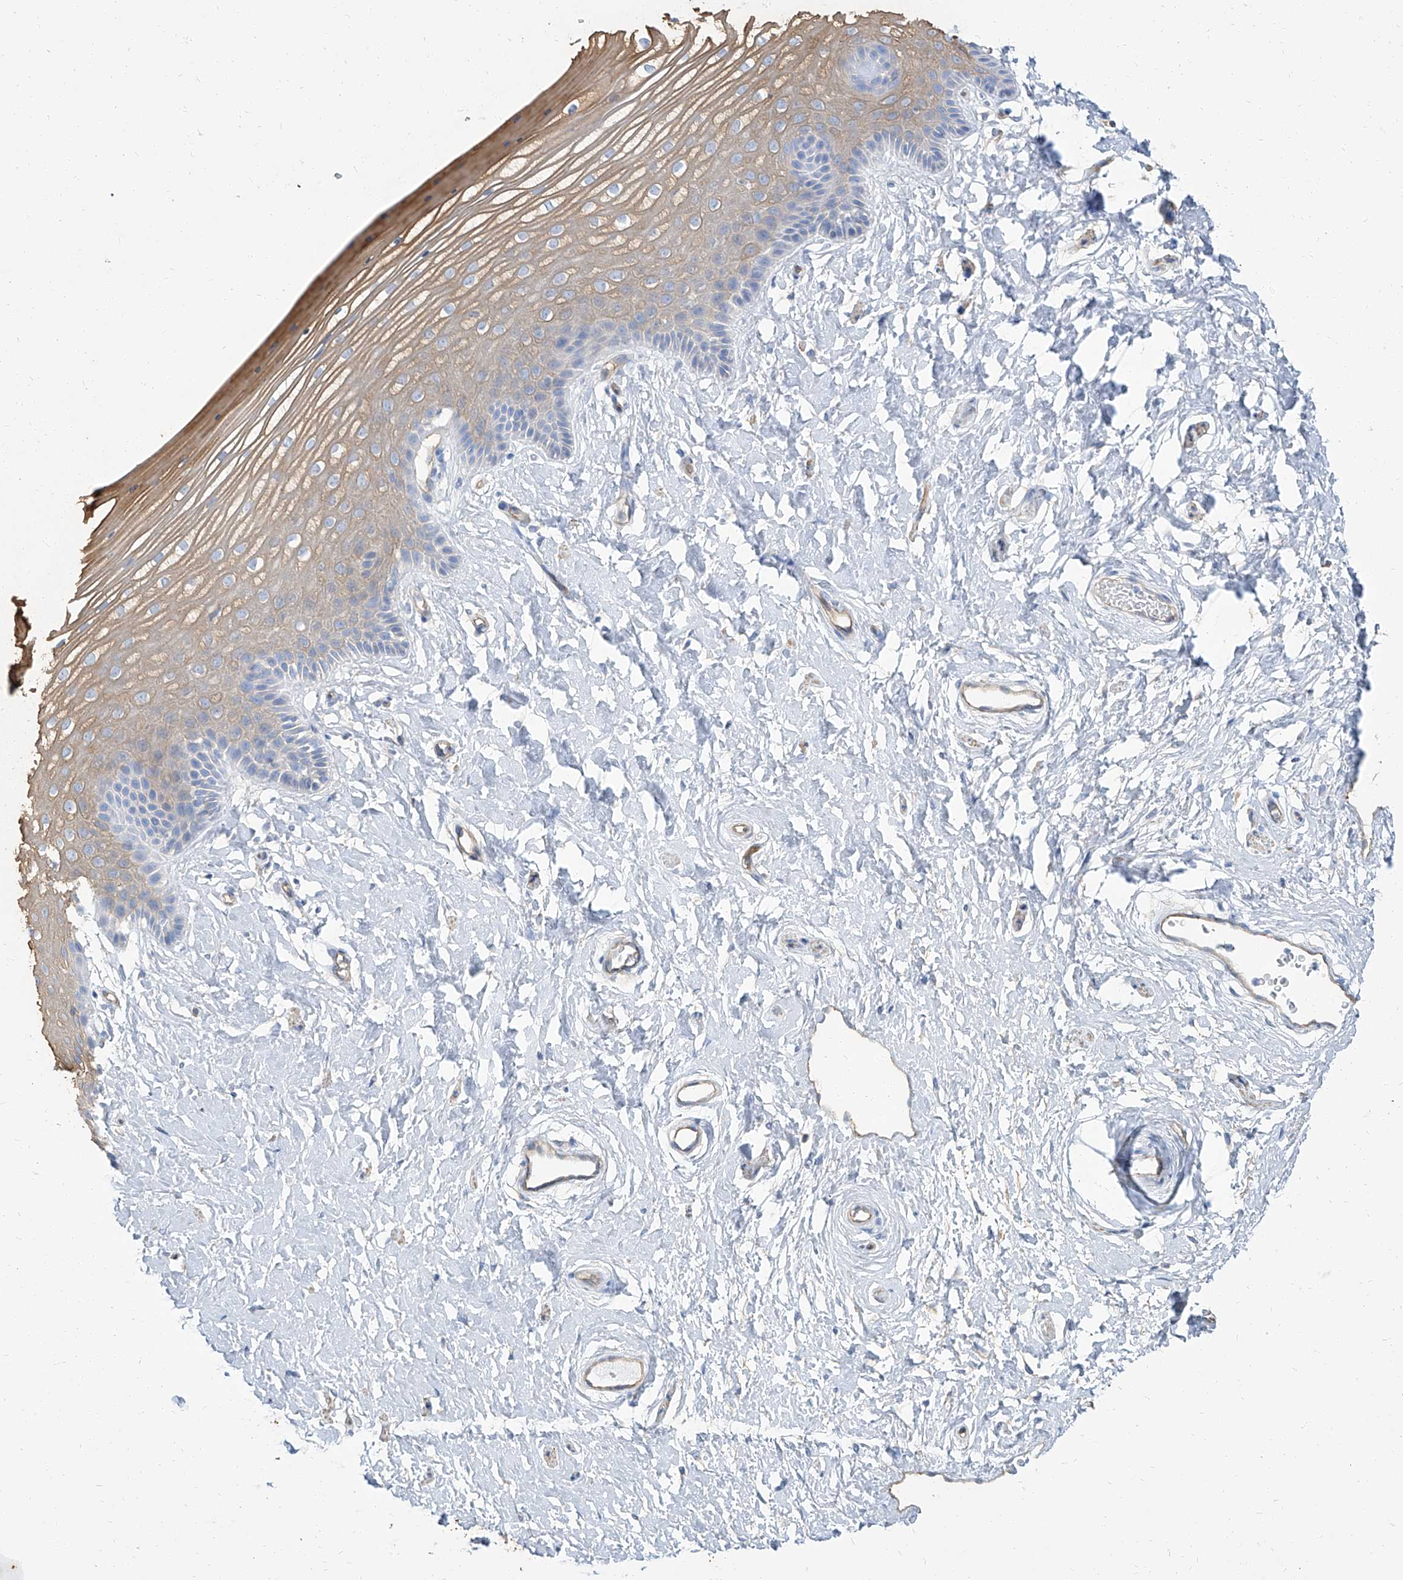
{"staining": {"intensity": "moderate", "quantity": "<25%", "location": "cytoplasmic/membranous"}, "tissue": "vagina", "cell_type": "Squamous epithelial cells", "image_type": "normal", "snomed": [{"axis": "morphology", "description": "Normal tissue, NOS"}, {"axis": "topography", "description": "Vagina"}, {"axis": "topography", "description": "Cervix"}], "caption": "Immunohistochemical staining of normal human vagina displays low levels of moderate cytoplasmic/membranous positivity in approximately <25% of squamous epithelial cells. (Brightfield microscopy of DAB IHC at high magnification).", "gene": "TXLNB", "patient": {"sex": "female", "age": 40}}